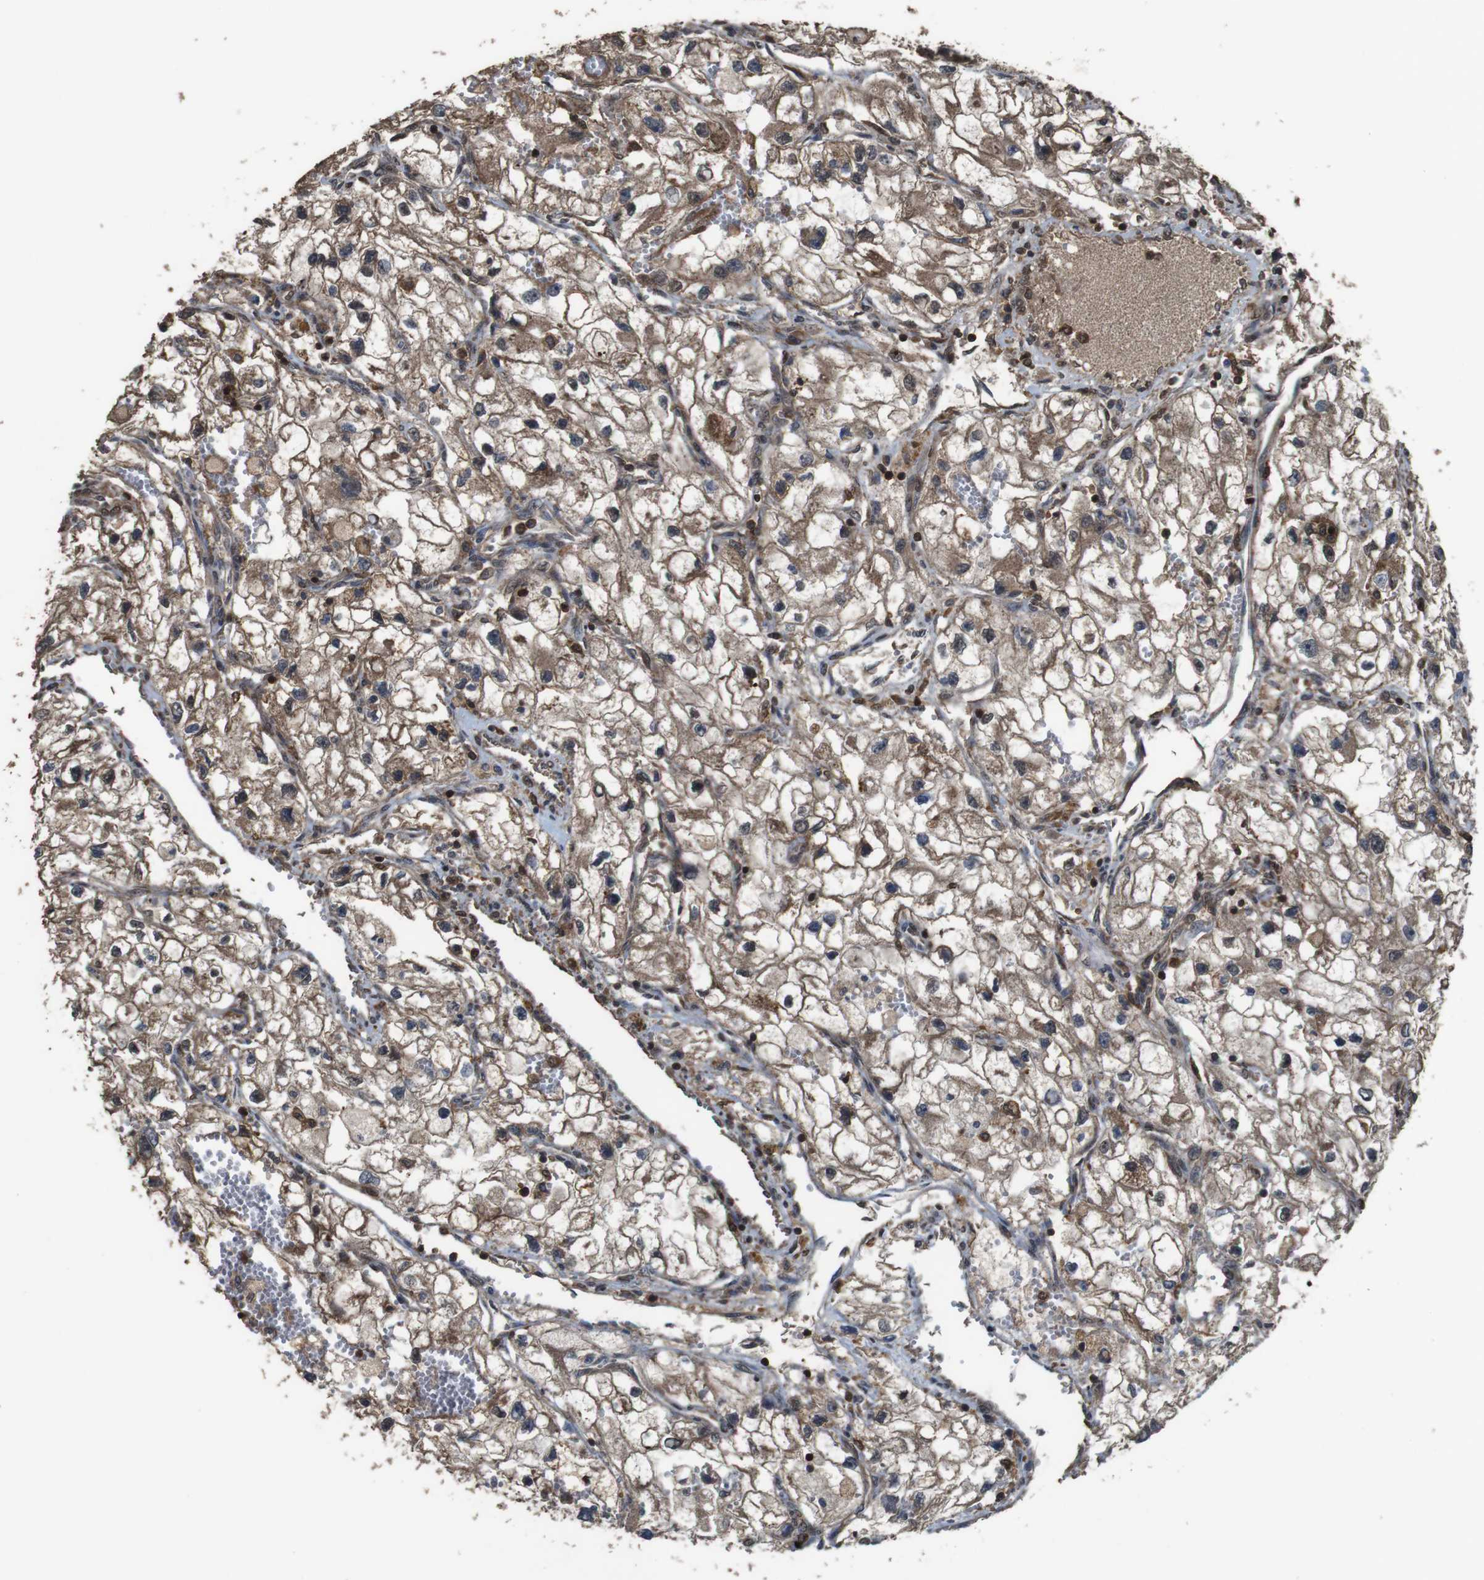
{"staining": {"intensity": "moderate", "quantity": ">75%", "location": "cytoplasmic/membranous"}, "tissue": "renal cancer", "cell_type": "Tumor cells", "image_type": "cancer", "snomed": [{"axis": "morphology", "description": "Adenocarcinoma, NOS"}, {"axis": "topography", "description": "Kidney"}], "caption": "Immunohistochemistry (IHC) (DAB (3,3'-diaminobenzidine)) staining of human adenocarcinoma (renal) displays moderate cytoplasmic/membranous protein expression in approximately >75% of tumor cells. (DAB = brown stain, brightfield microscopy at high magnification).", "gene": "BAG4", "patient": {"sex": "female", "age": 70}}